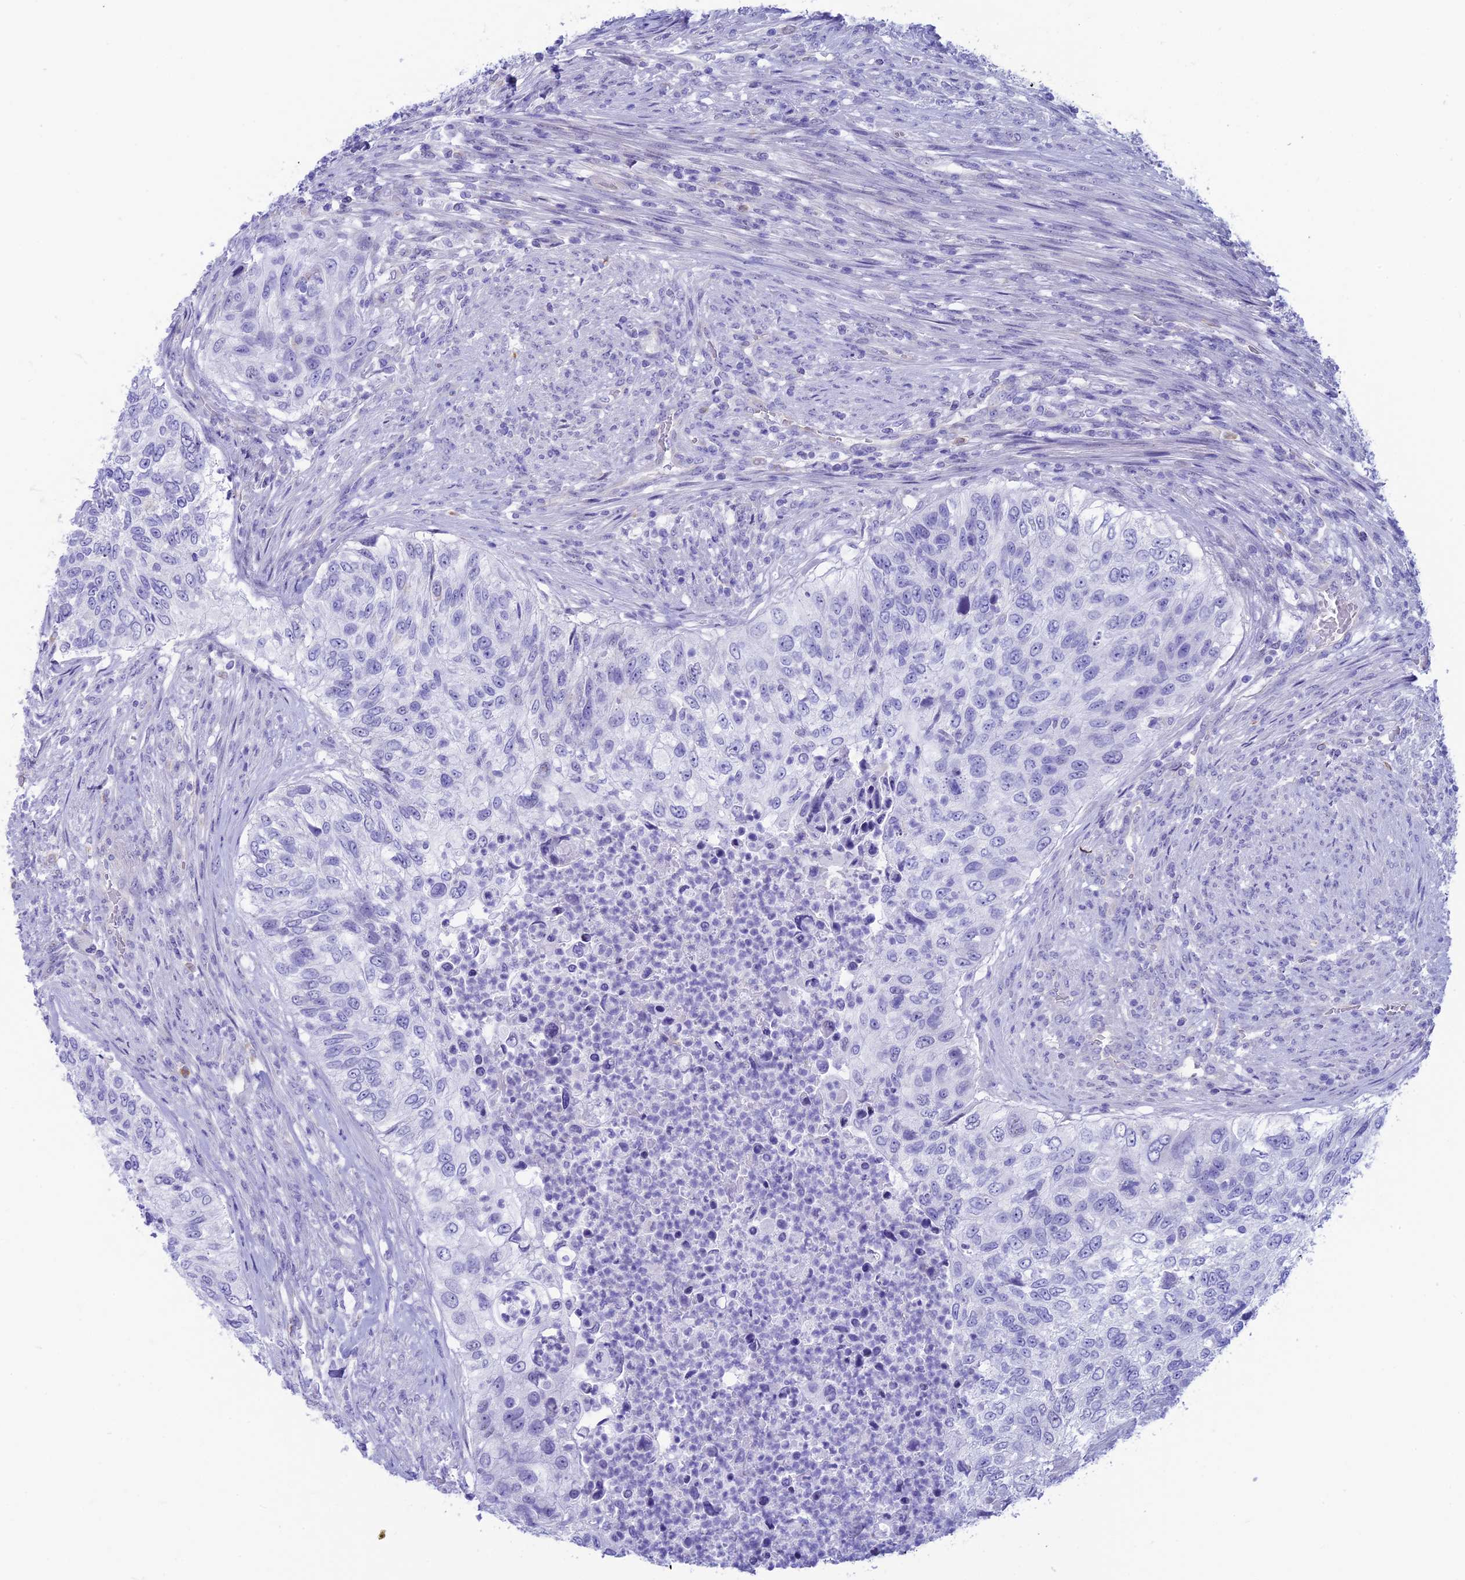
{"staining": {"intensity": "negative", "quantity": "none", "location": "none"}, "tissue": "urothelial cancer", "cell_type": "Tumor cells", "image_type": "cancer", "snomed": [{"axis": "morphology", "description": "Urothelial carcinoma, High grade"}, {"axis": "topography", "description": "Urinary bladder"}], "caption": "Urothelial cancer was stained to show a protein in brown. There is no significant expression in tumor cells.", "gene": "GNGT2", "patient": {"sex": "female", "age": 60}}